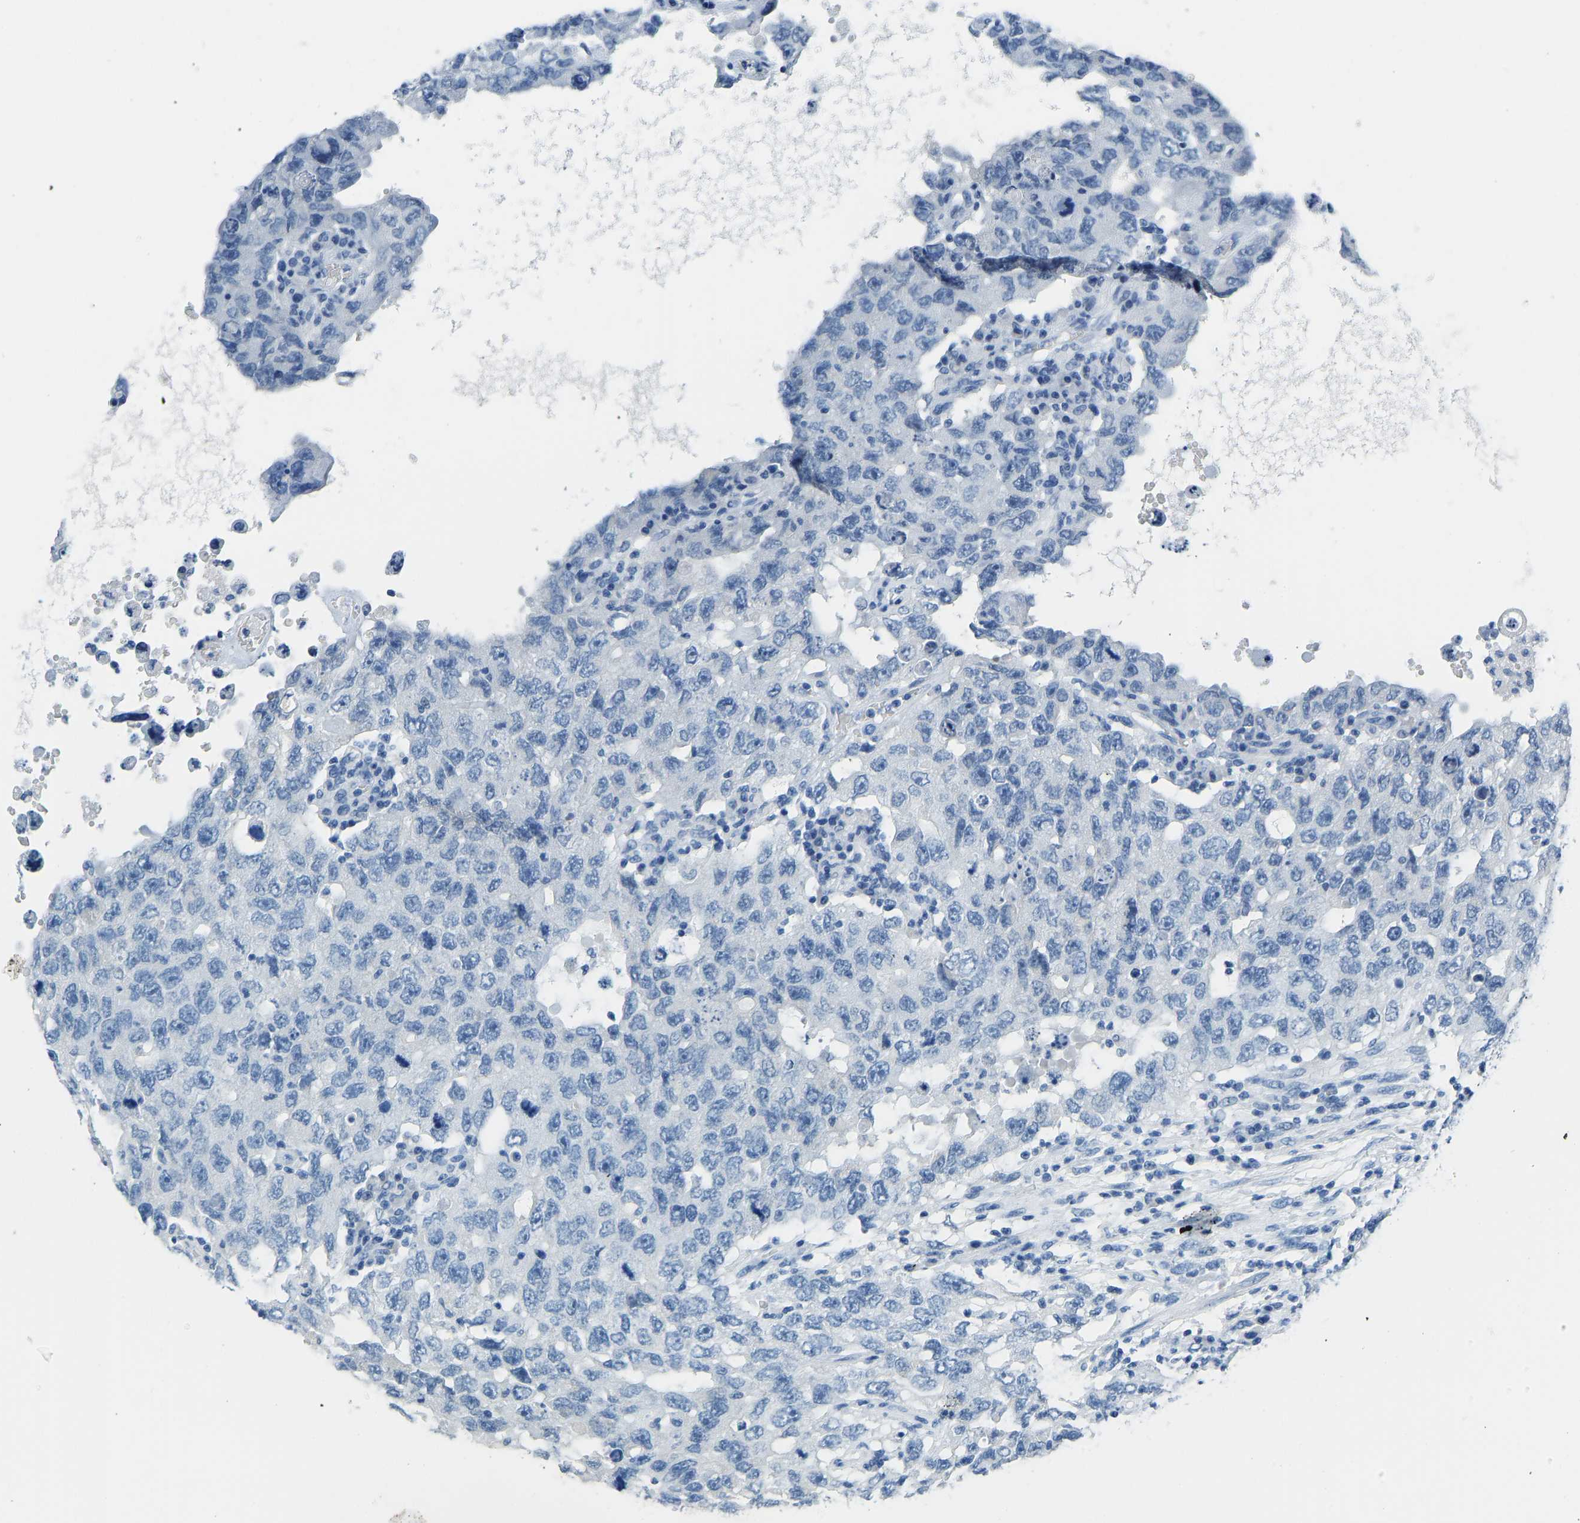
{"staining": {"intensity": "negative", "quantity": "none", "location": "none"}, "tissue": "testis cancer", "cell_type": "Tumor cells", "image_type": "cancer", "snomed": [{"axis": "morphology", "description": "Carcinoma, Embryonal, NOS"}, {"axis": "topography", "description": "Testis"}], "caption": "Tumor cells are negative for brown protein staining in testis cancer (embryonal carcinoma).", "gene": "SERPINB3", "patient": {"sex": "male", "age": 26}}